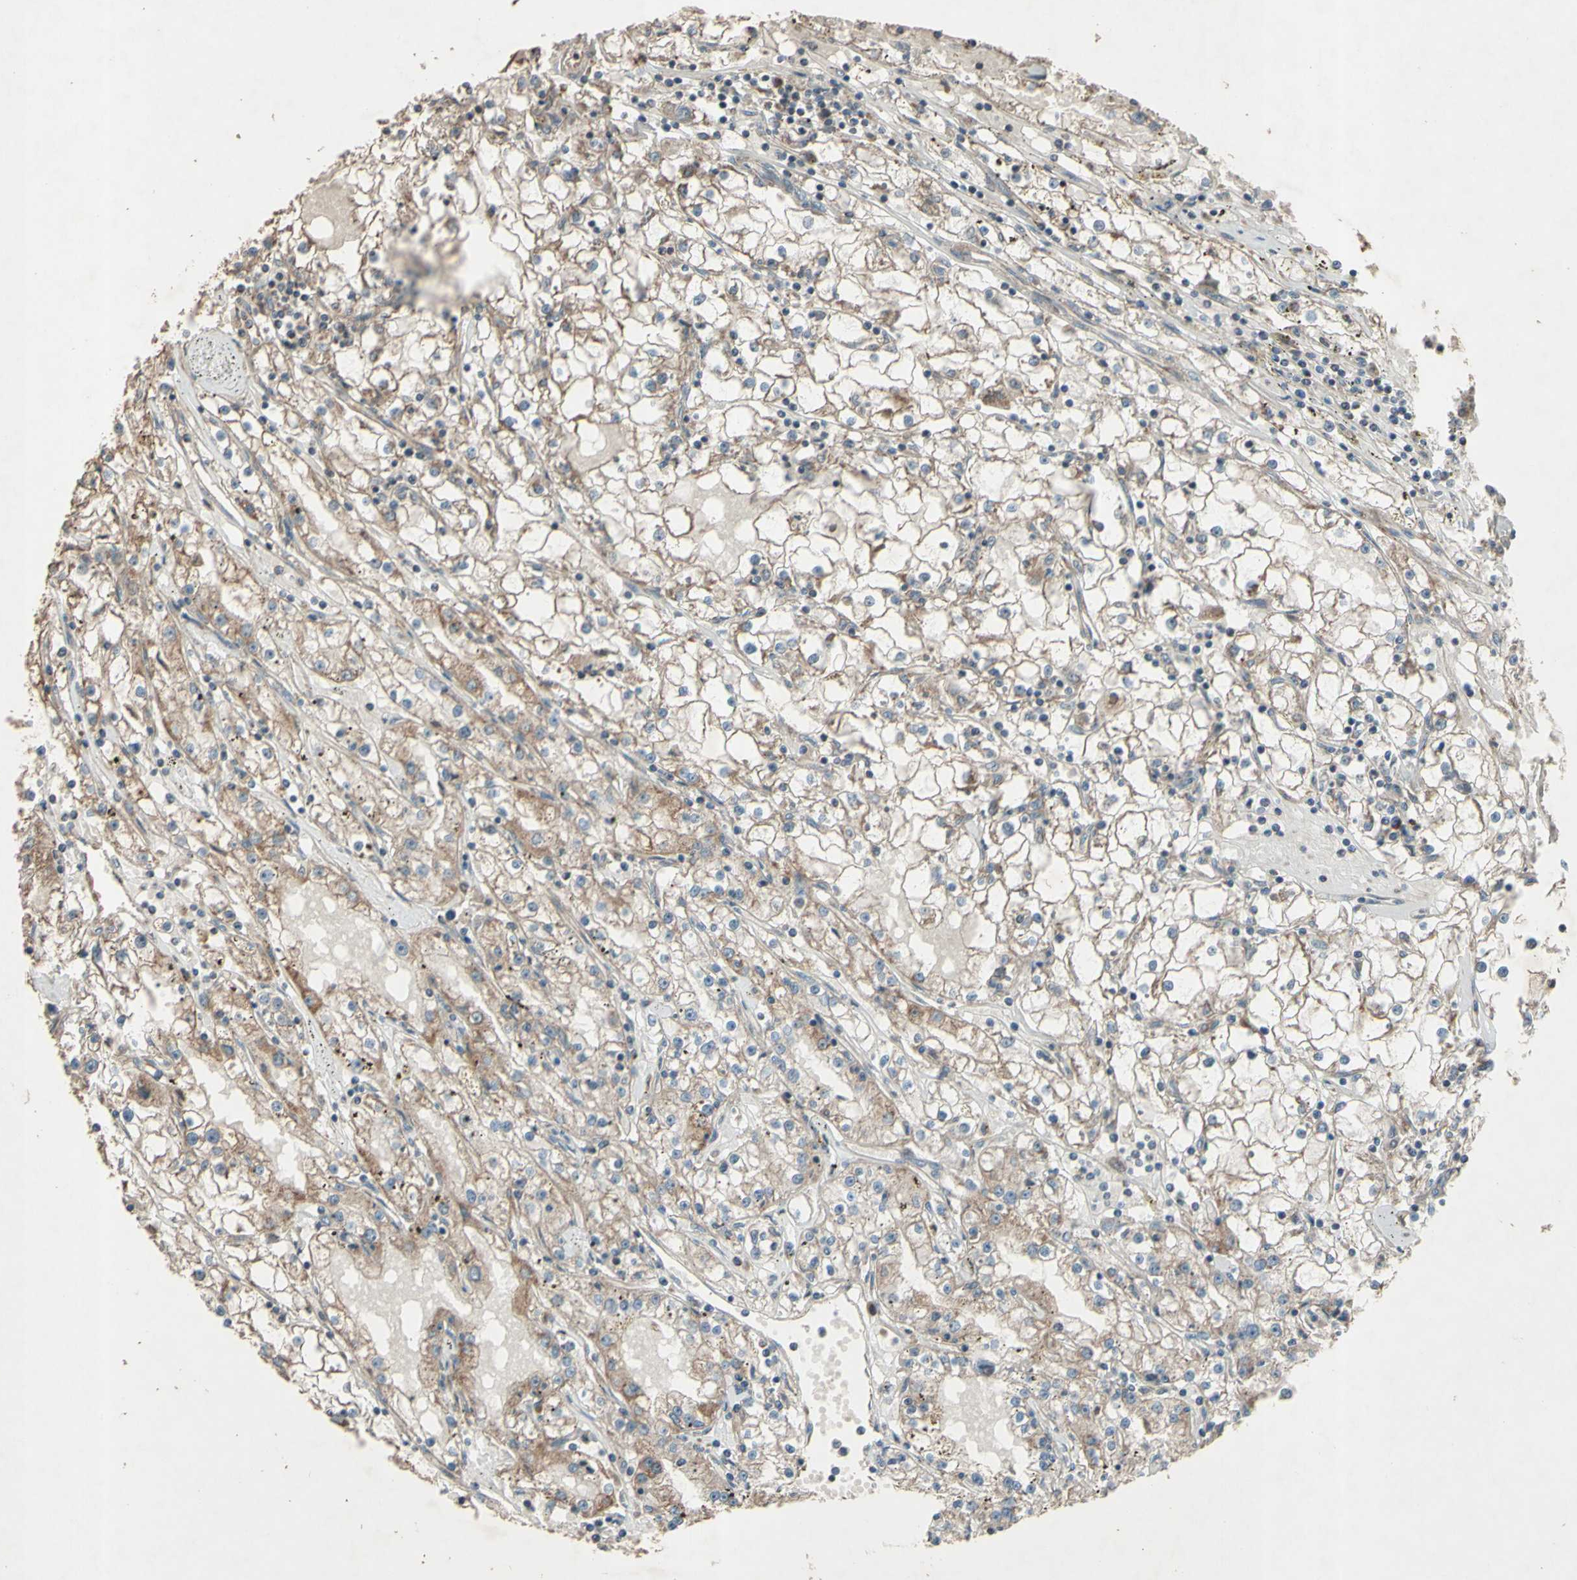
{"staining": {"intensity": "moderate", "quantity": ">75%", "location": "cytoplasmic/membranous"}, "tissue": "renal cancer", "cell_type": "Tumor cells", "image_type": "cancer", "snomed": [{"axis": "morphology", "description": "Adenocarcinoma, NOS"}, {"axis": "topography", "description": "Kidney"}], "caption": "Tumor cells exhibit medium levels of moderate cytoplasmic/membranous positivity in approximately >75% of cells in human adenocarcinoma (renal).", "gene": "ACOT8", "patient": {"sex": "male", "age": 56}}